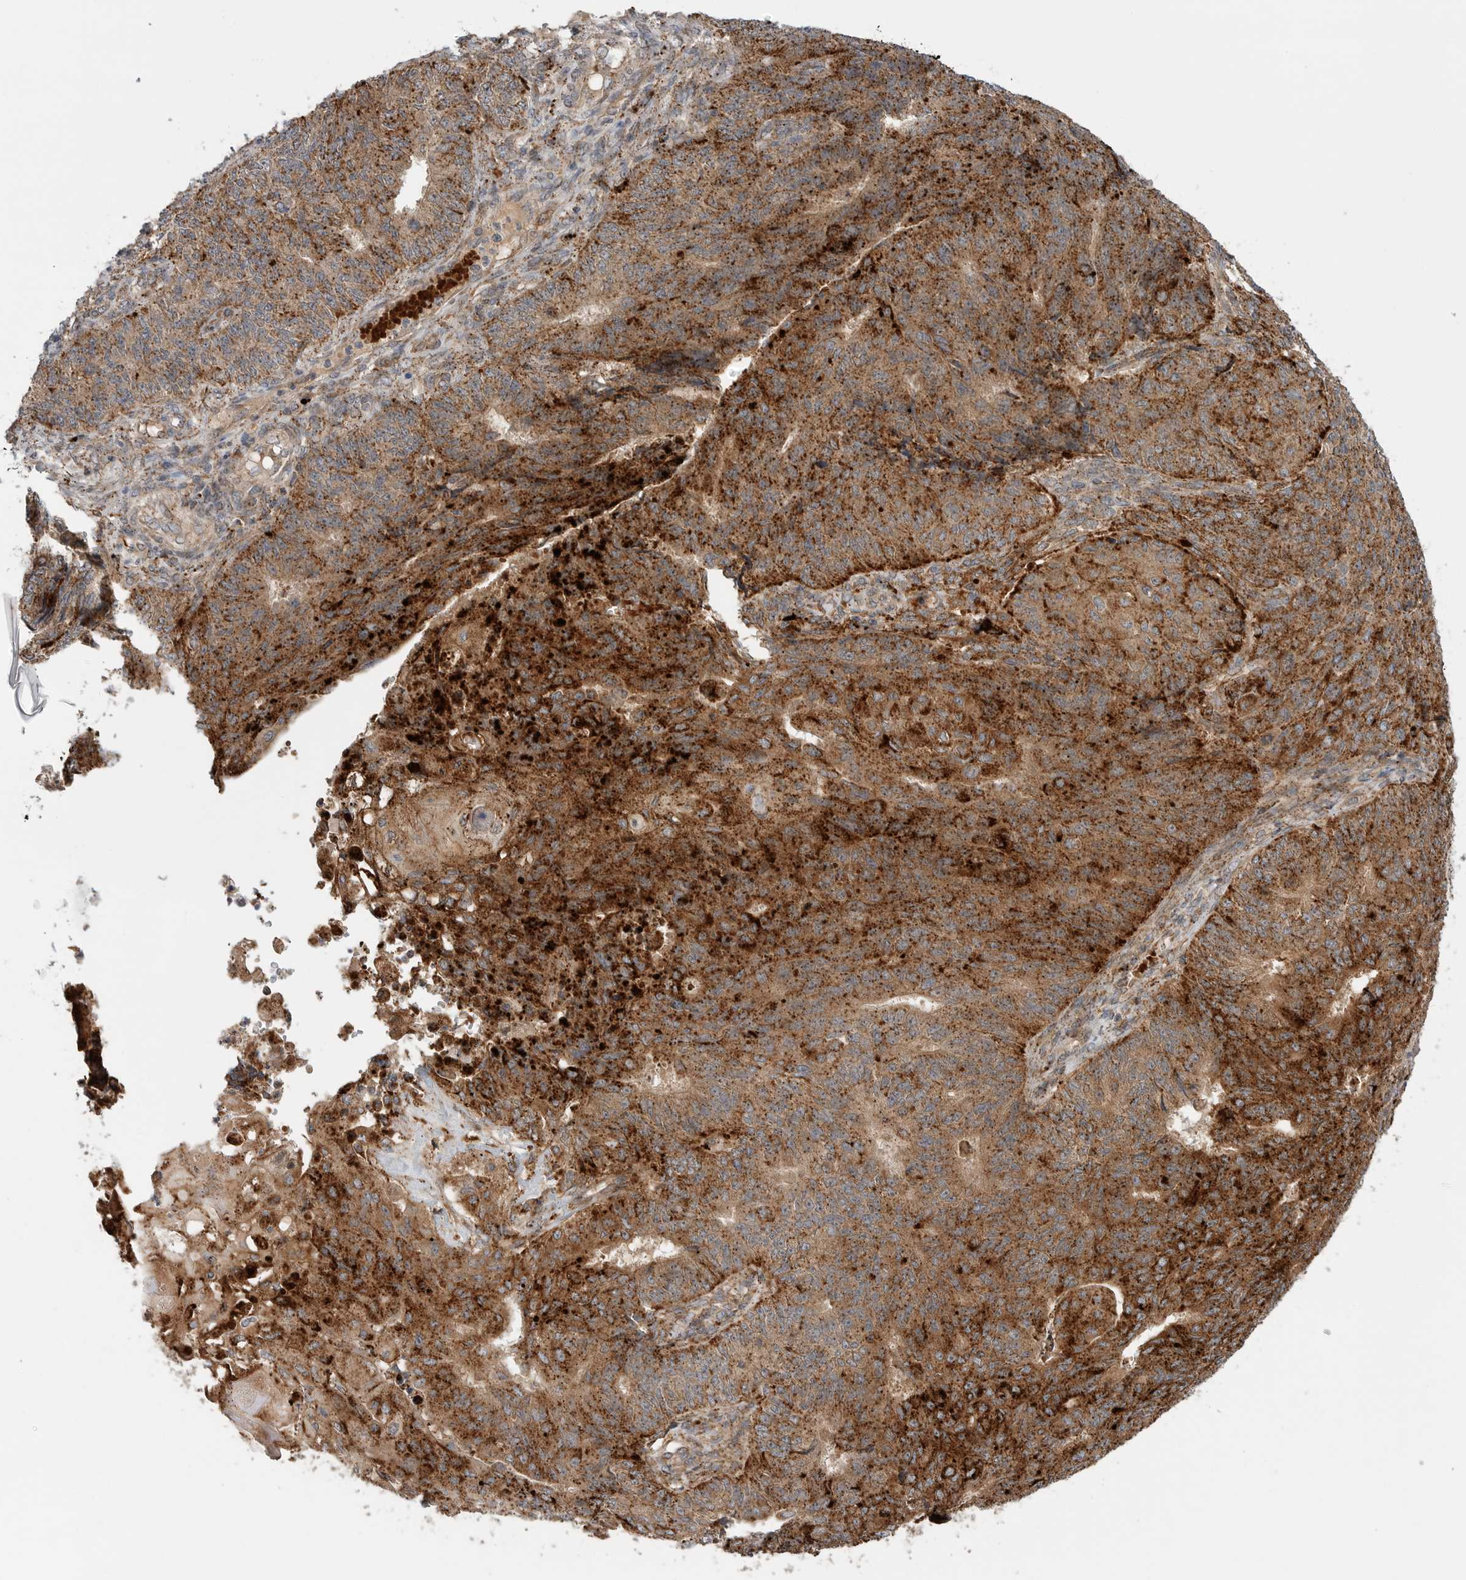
{"staining": {"intensity": "strong", "quantity": ">75%", "location": "cytoplasmic/membranous"}, "tissue": "endometrial cancer", "cell_type": "Tumor cells", "image_type": "cancer", "snomed": [{"axis": "morphology", "description": "Adenocarcinoma, NOS"}, {"axis": "topography", "description": "Endometrium"}], "caption": "Immunohistochemistry of human endometrial cancer displays high levels of strong cytoplasmic/membranous positivity in approximately >75% of tumor cells.", "gene": "GALNS", "patient": {"sex": "female", "age": 32}}